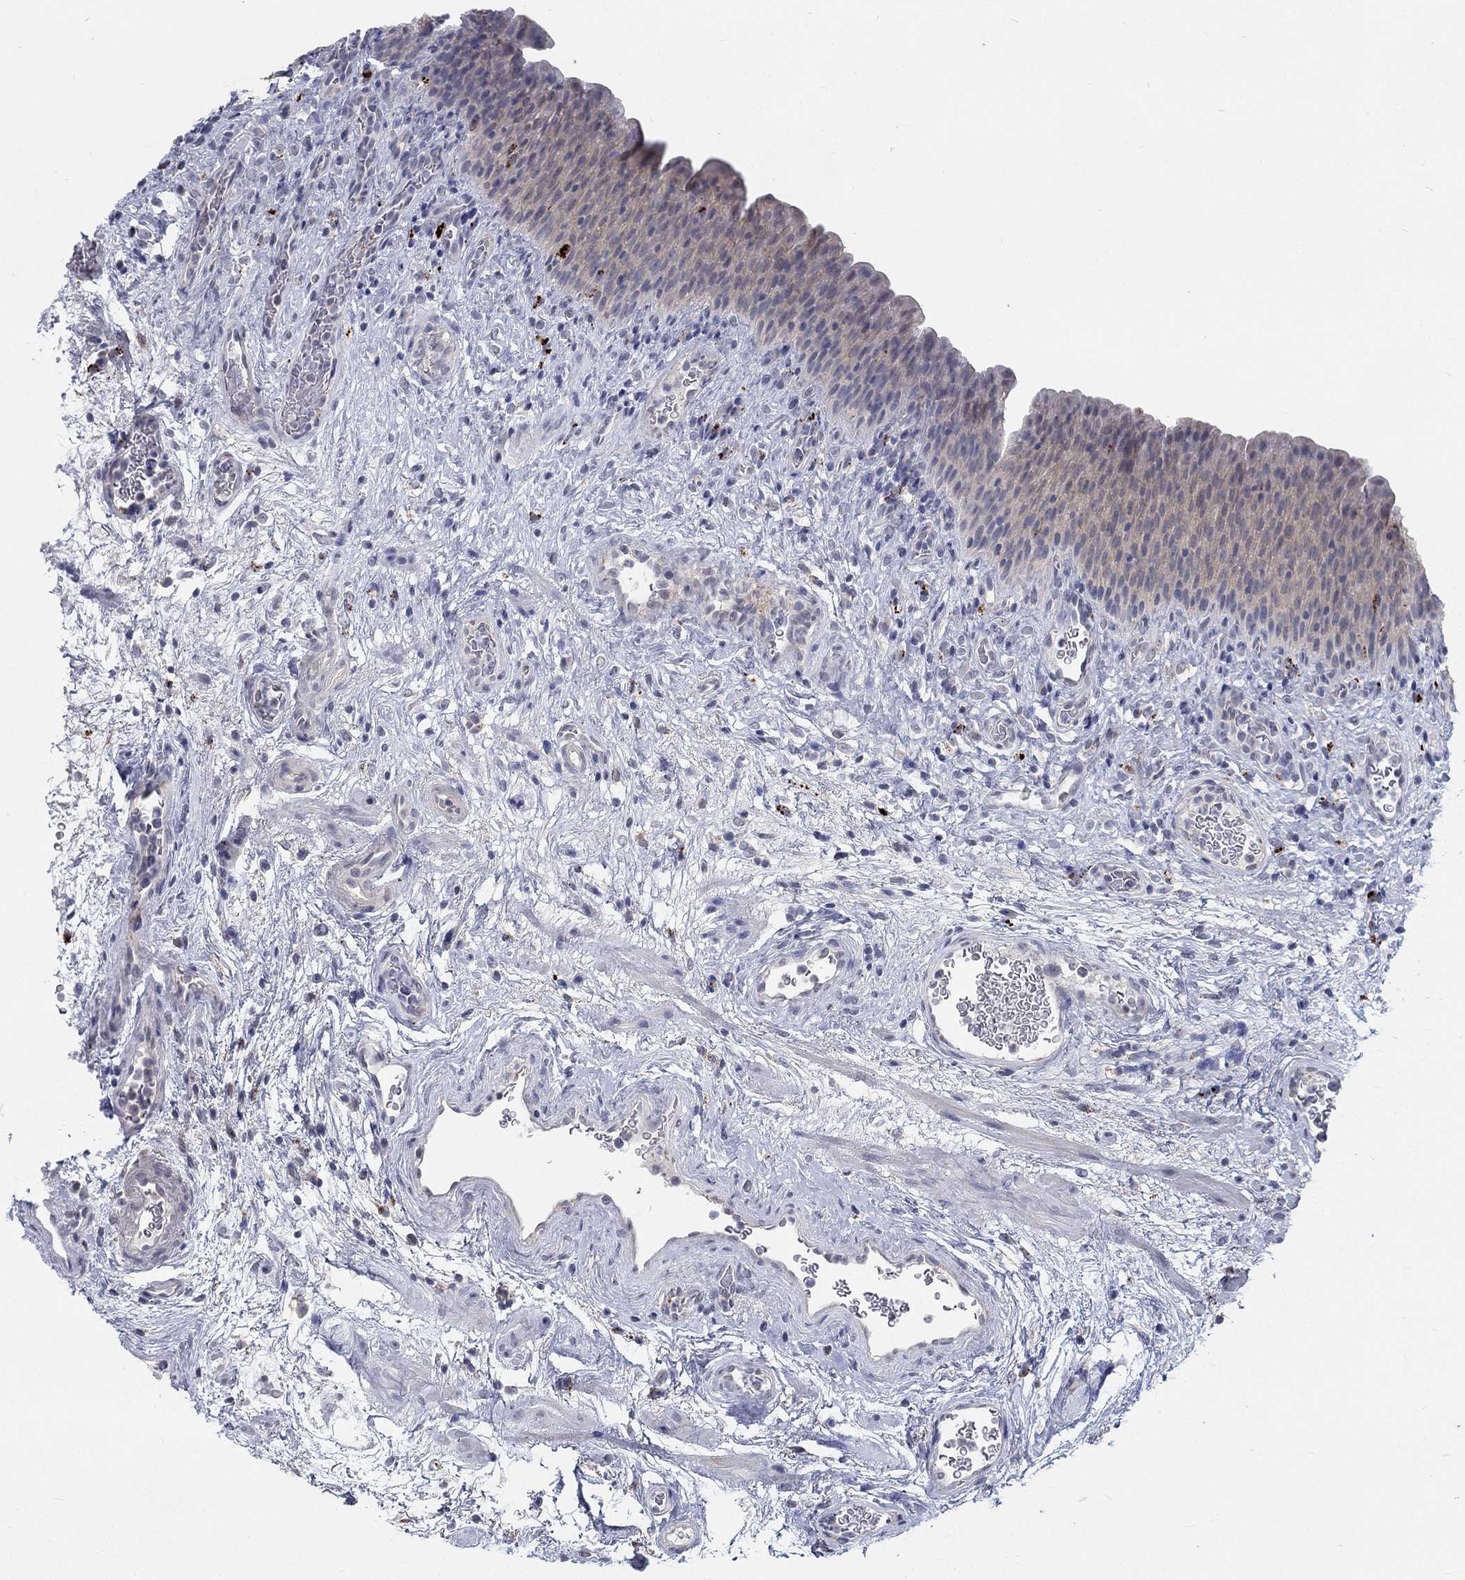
{"staining": {"intensity": "weak", "quantity": "25%-75%", "location": "cytoplasmic/membranous"}, "tissue": "urinary bladder", "cell_type": "Urothelial cells", "image_type": "normal", "snomed": [{"axis": "morphology", "description": "Normal tissue, NOS"}, {"axis": "topography", "description": "Urinary bladder"}], "caption": "Immunohistochemical staining of unremarkable urinary bladder displays weak cytoplasmic/membranous protein positivity in about 25%-75% of urothelial cells.", "gene": "MTSS2", "patient": {"sex": "male", "age": 76}}